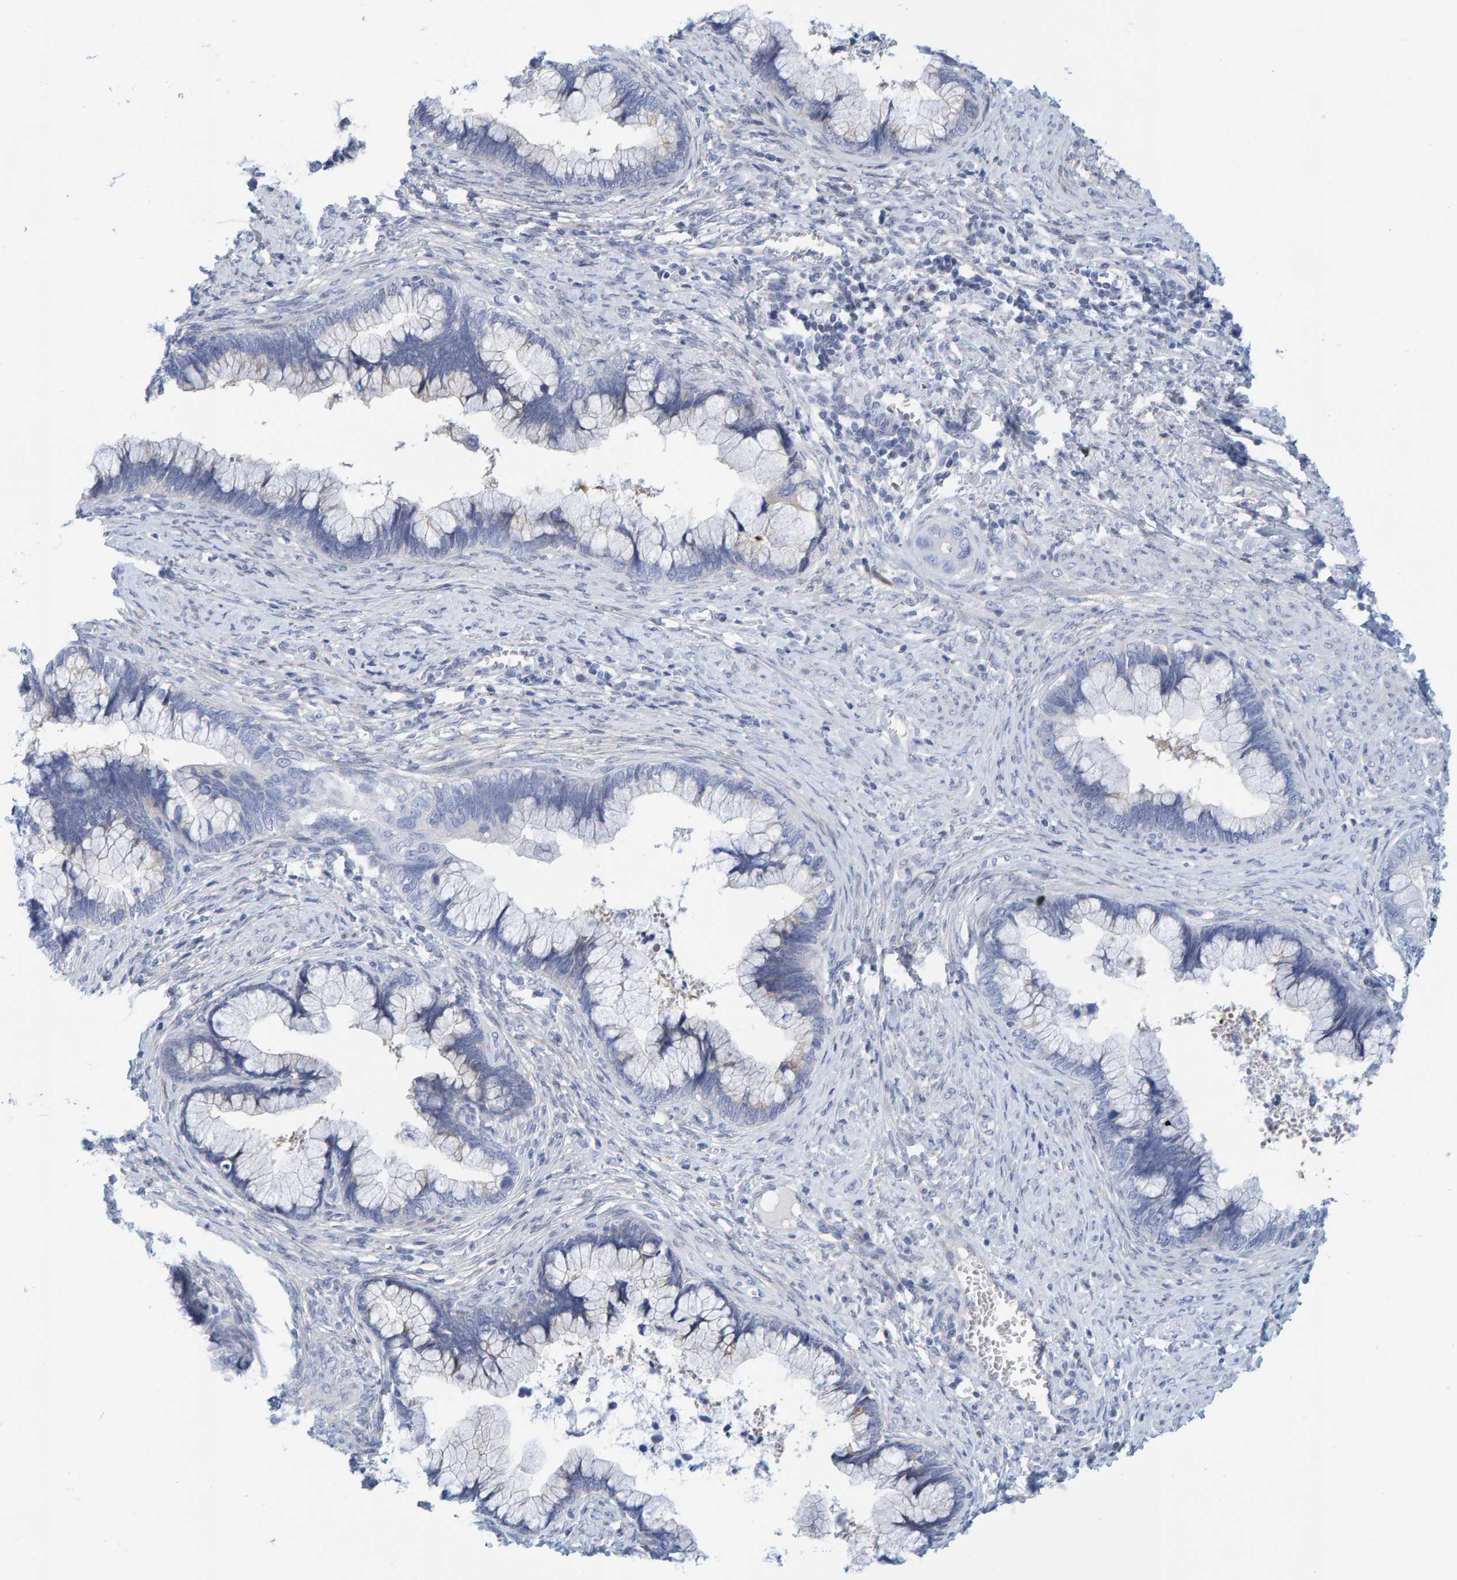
{"staining": {"intensity": "negative", "quantity": "none", "location": "none"}, "tissue": "cervical cancer", "cell_type": "Tumor cells", "image_type": "cancer", "snomed": [{"axis": "morphology", "description": "Adenocarcinoma, NOS"}, {"axis": "topography", "description": "Cervix"}], "caption": "This is an IHC photomicrograph of human adenocarcinoma (cervical). There is no positivity in tumor cells.", "gene": "KLHL11", "patient": {"sex": "female", "age": 44}}